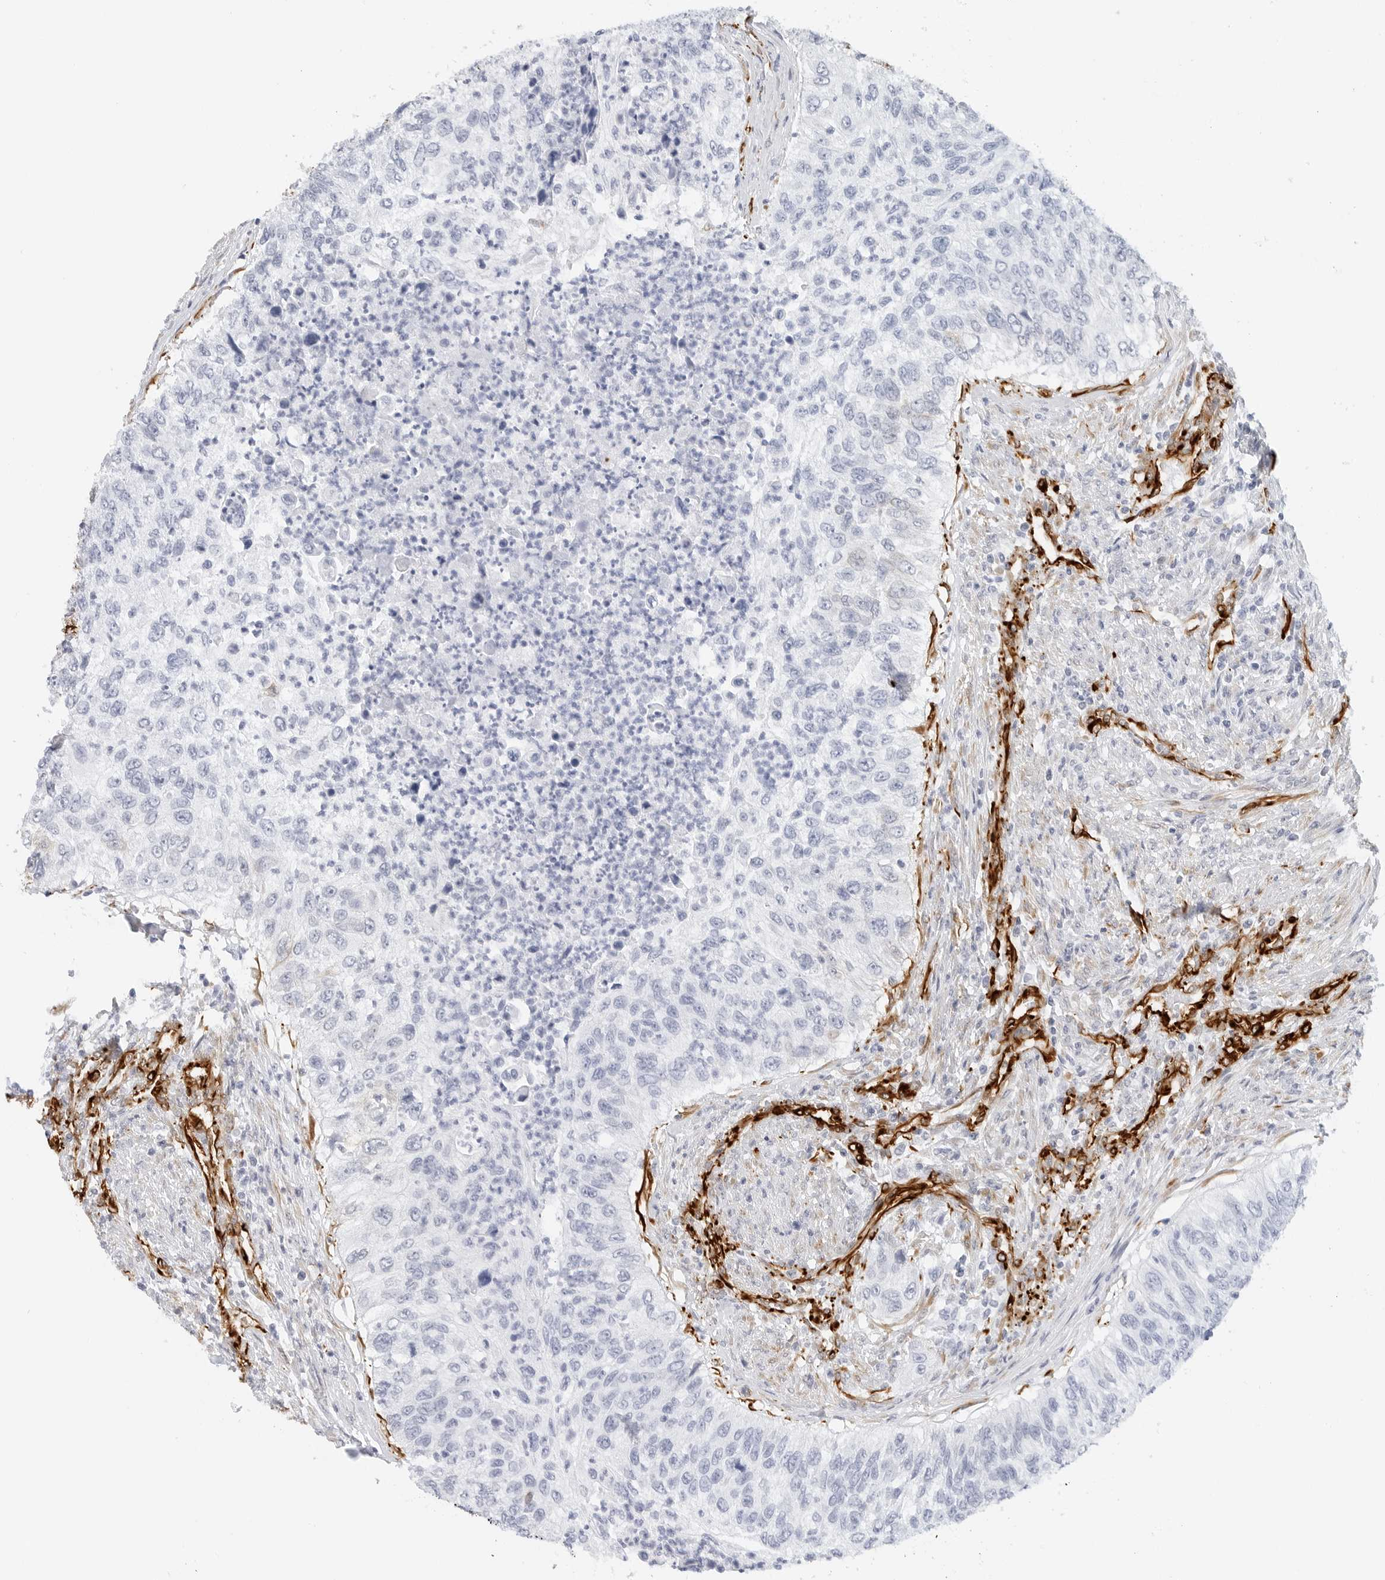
{"staining": {"intensity": "negative", "quantity": "none", "location": "none"}, "tissue": "urothelial cancer", "cell_type": "Tumor cells", "image_type": "cancer", "snomed": [{"axis": "morphology", "description": "Urothelial carcinoma, High grade"}, {"axis": "topography", "description": "Urinary bladder"}], "caption": "Immunohistochemistry (IHC) image of neoplastic tissue: human urothelial cancer stained with DAB (3,3'-diaminobenzidine) reveals no significant protein positivity in tumor cells.", "gene": "NES", "patient": {"sex": "female", "age": 60}}